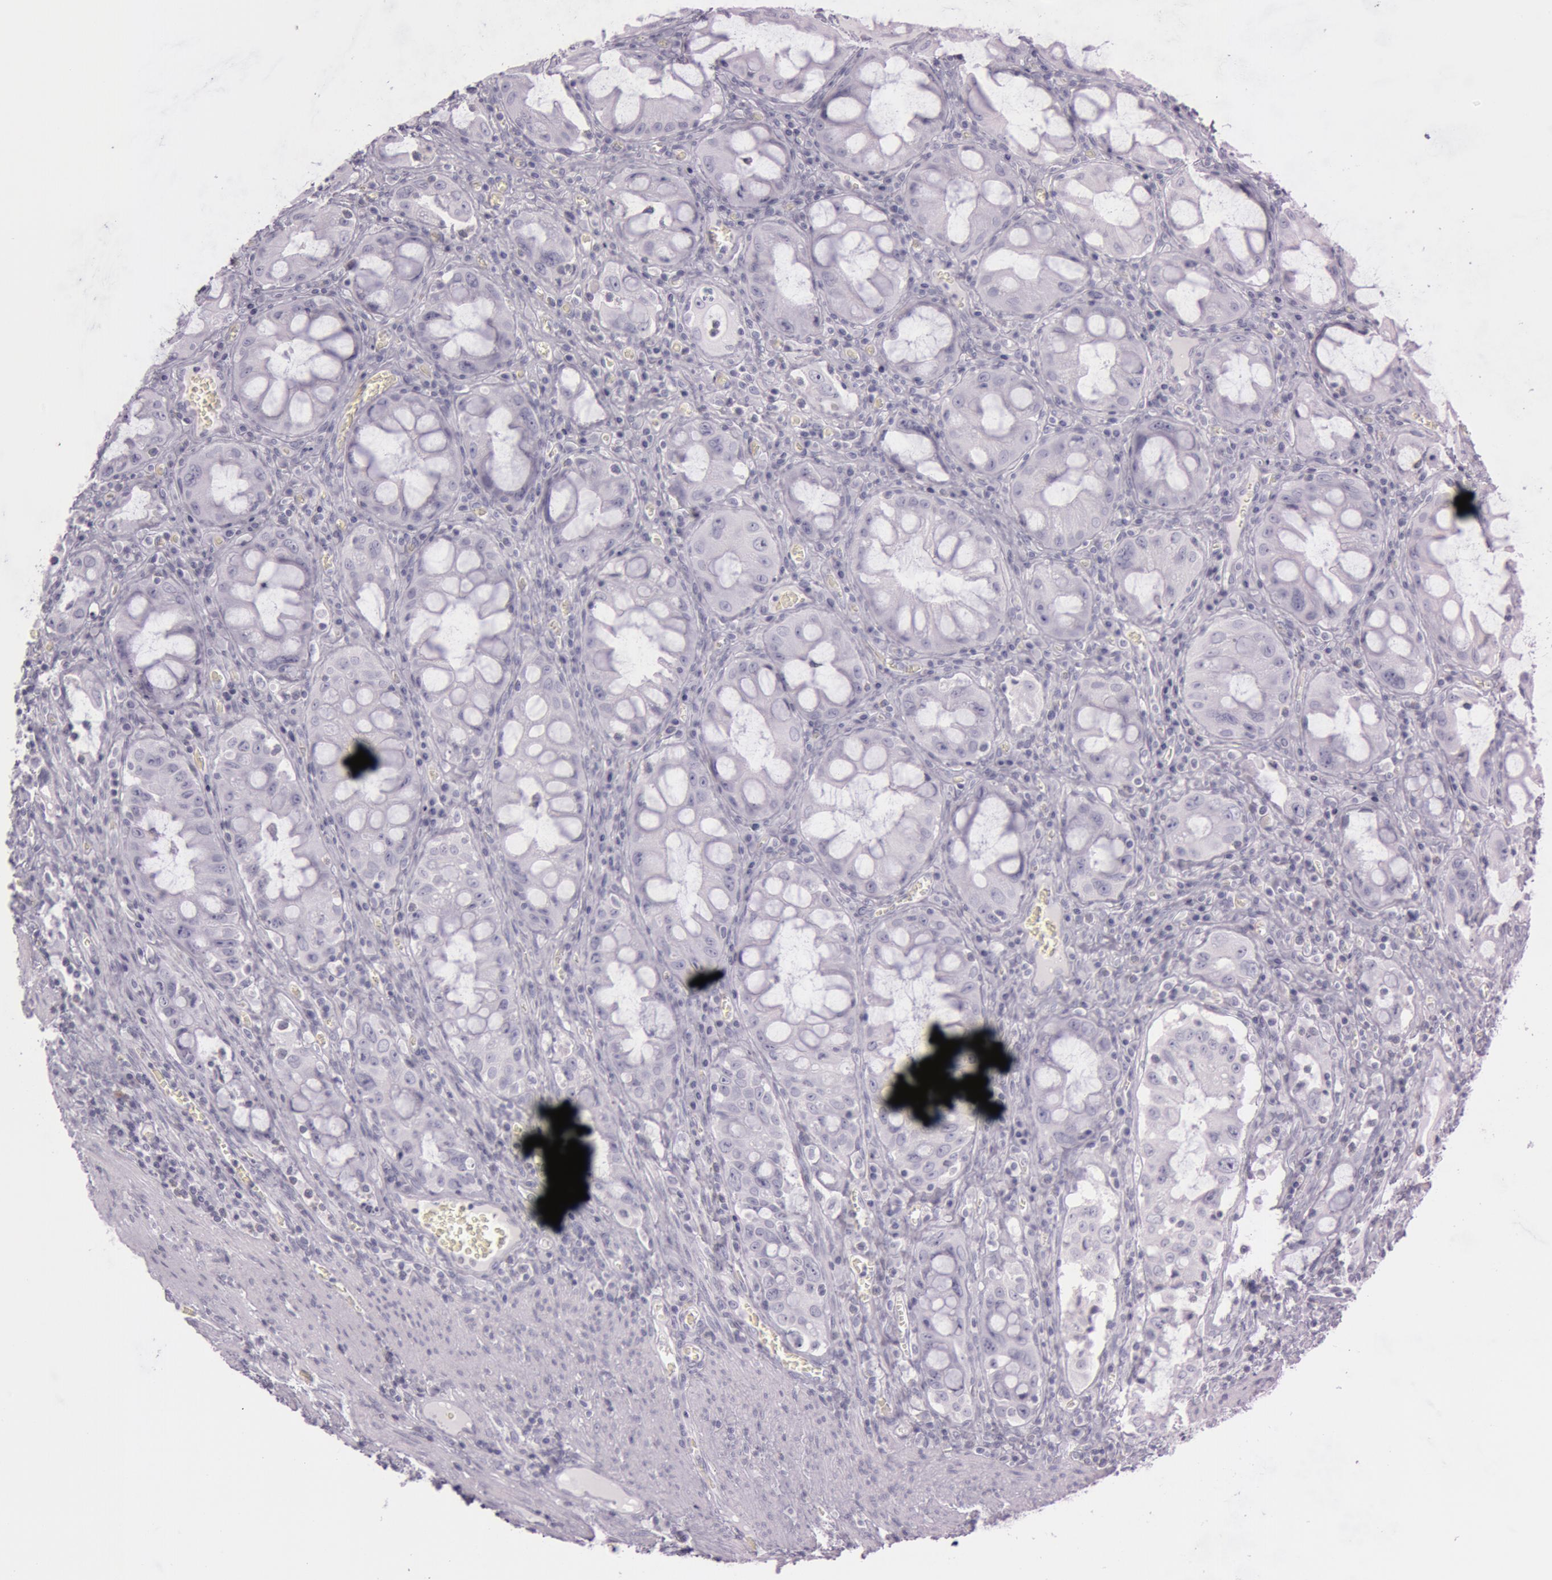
{"staining": {"intensity": "negative", "quantity": "none", "location": "none"}, "tissue": "colorectal cancer", "cell_type": "Tumor cells", "image_type": "cancer", "snomed": [{"axis": "morphology", "description": "Adenocarcinoma, NOS"}, {"axis": "topography", "description": "Rectum"}], "caption": "A micrograph of human colorectal cancer is negative for staining in tumor cells. (IHC, brightfield microscopy, high magnification).", "gene": "S100A7", "patient": {"sex": "male", "age": 70}}